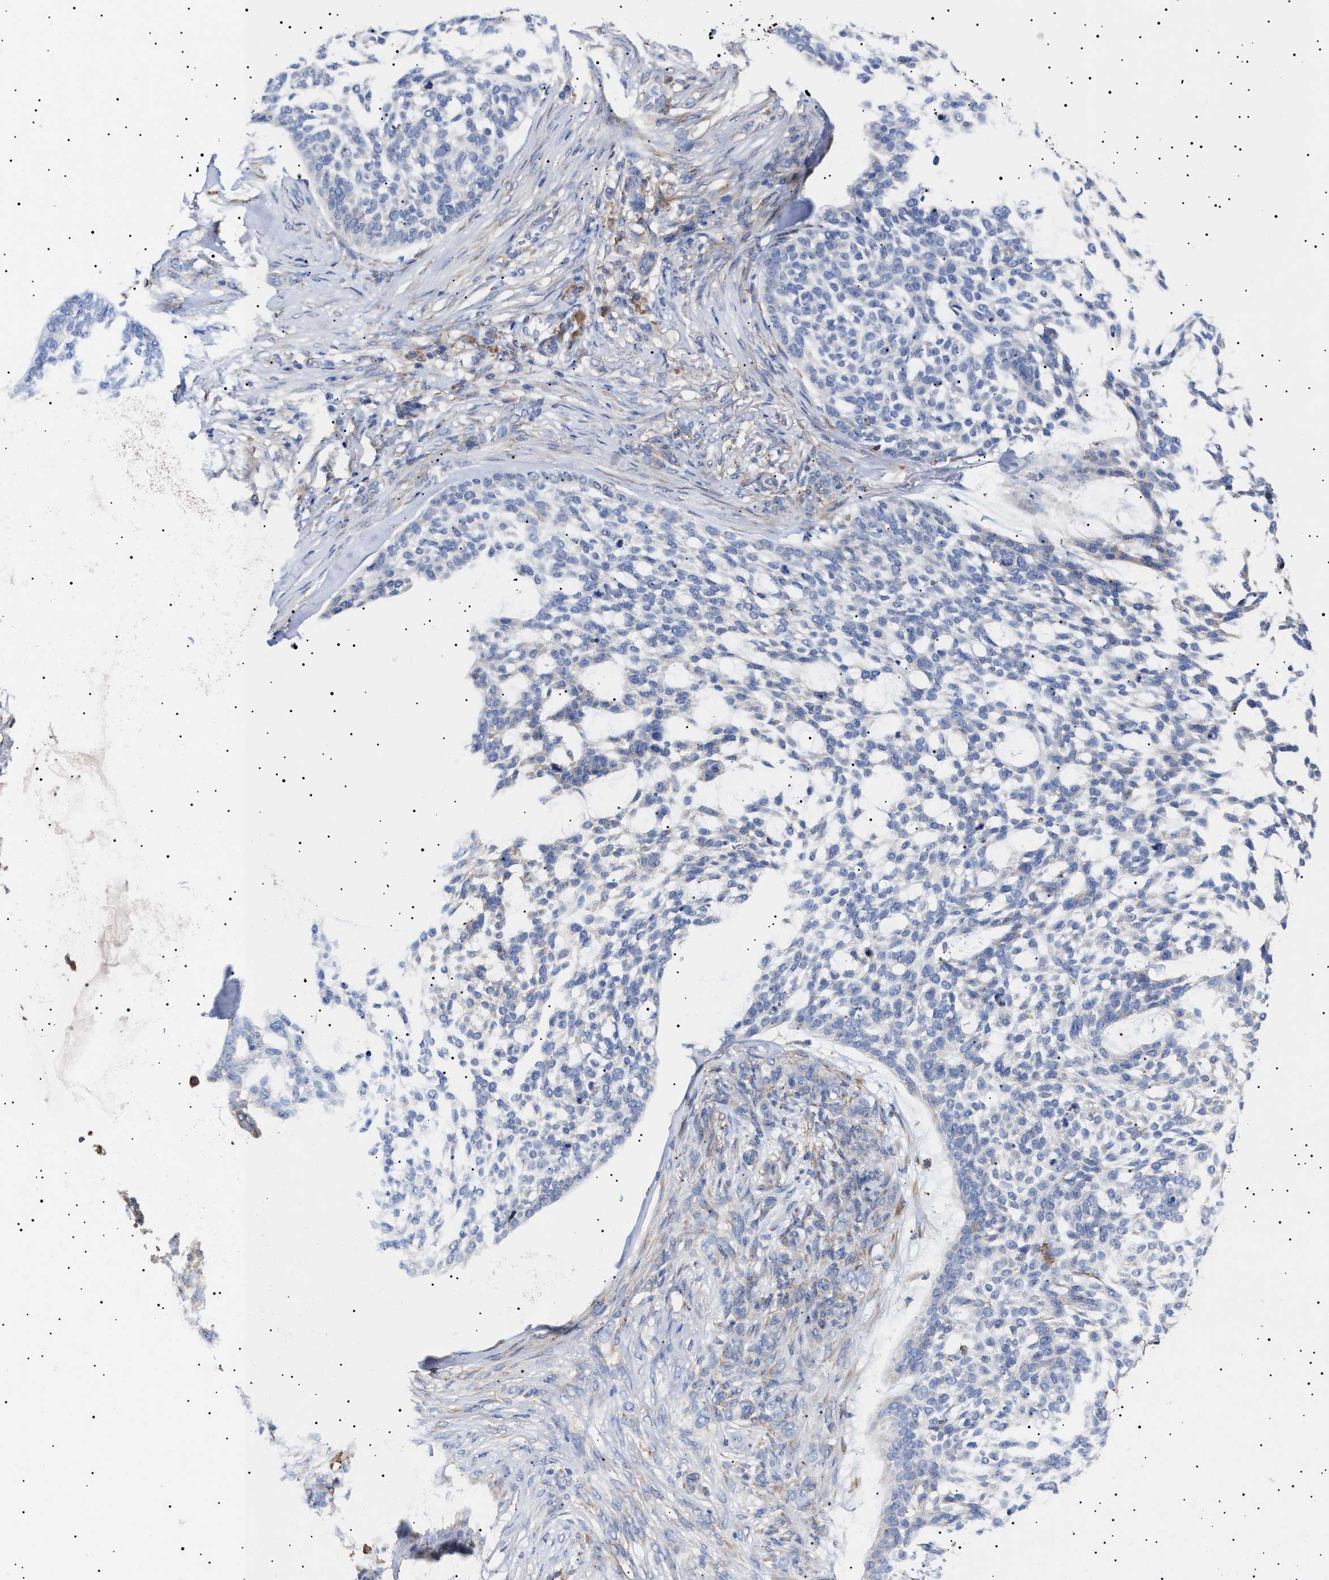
{"staining": {"intensity": "negative", "quantity": "none", "location": "none"}, "tissue": "skin cancer", "cell_type": "Tumor cells", "image_type": "cancer", "snomed": [{"axis": "morphology", "description": "Basal cell carcinoma"}, {"axis": "topography", "description": "Skin"}], "caption": "The photomicrograph reveals no staining of tumor cells in skin cancer.", "gene": "ERCC6L2", "patient": {"sex": "female", "age": 64}}